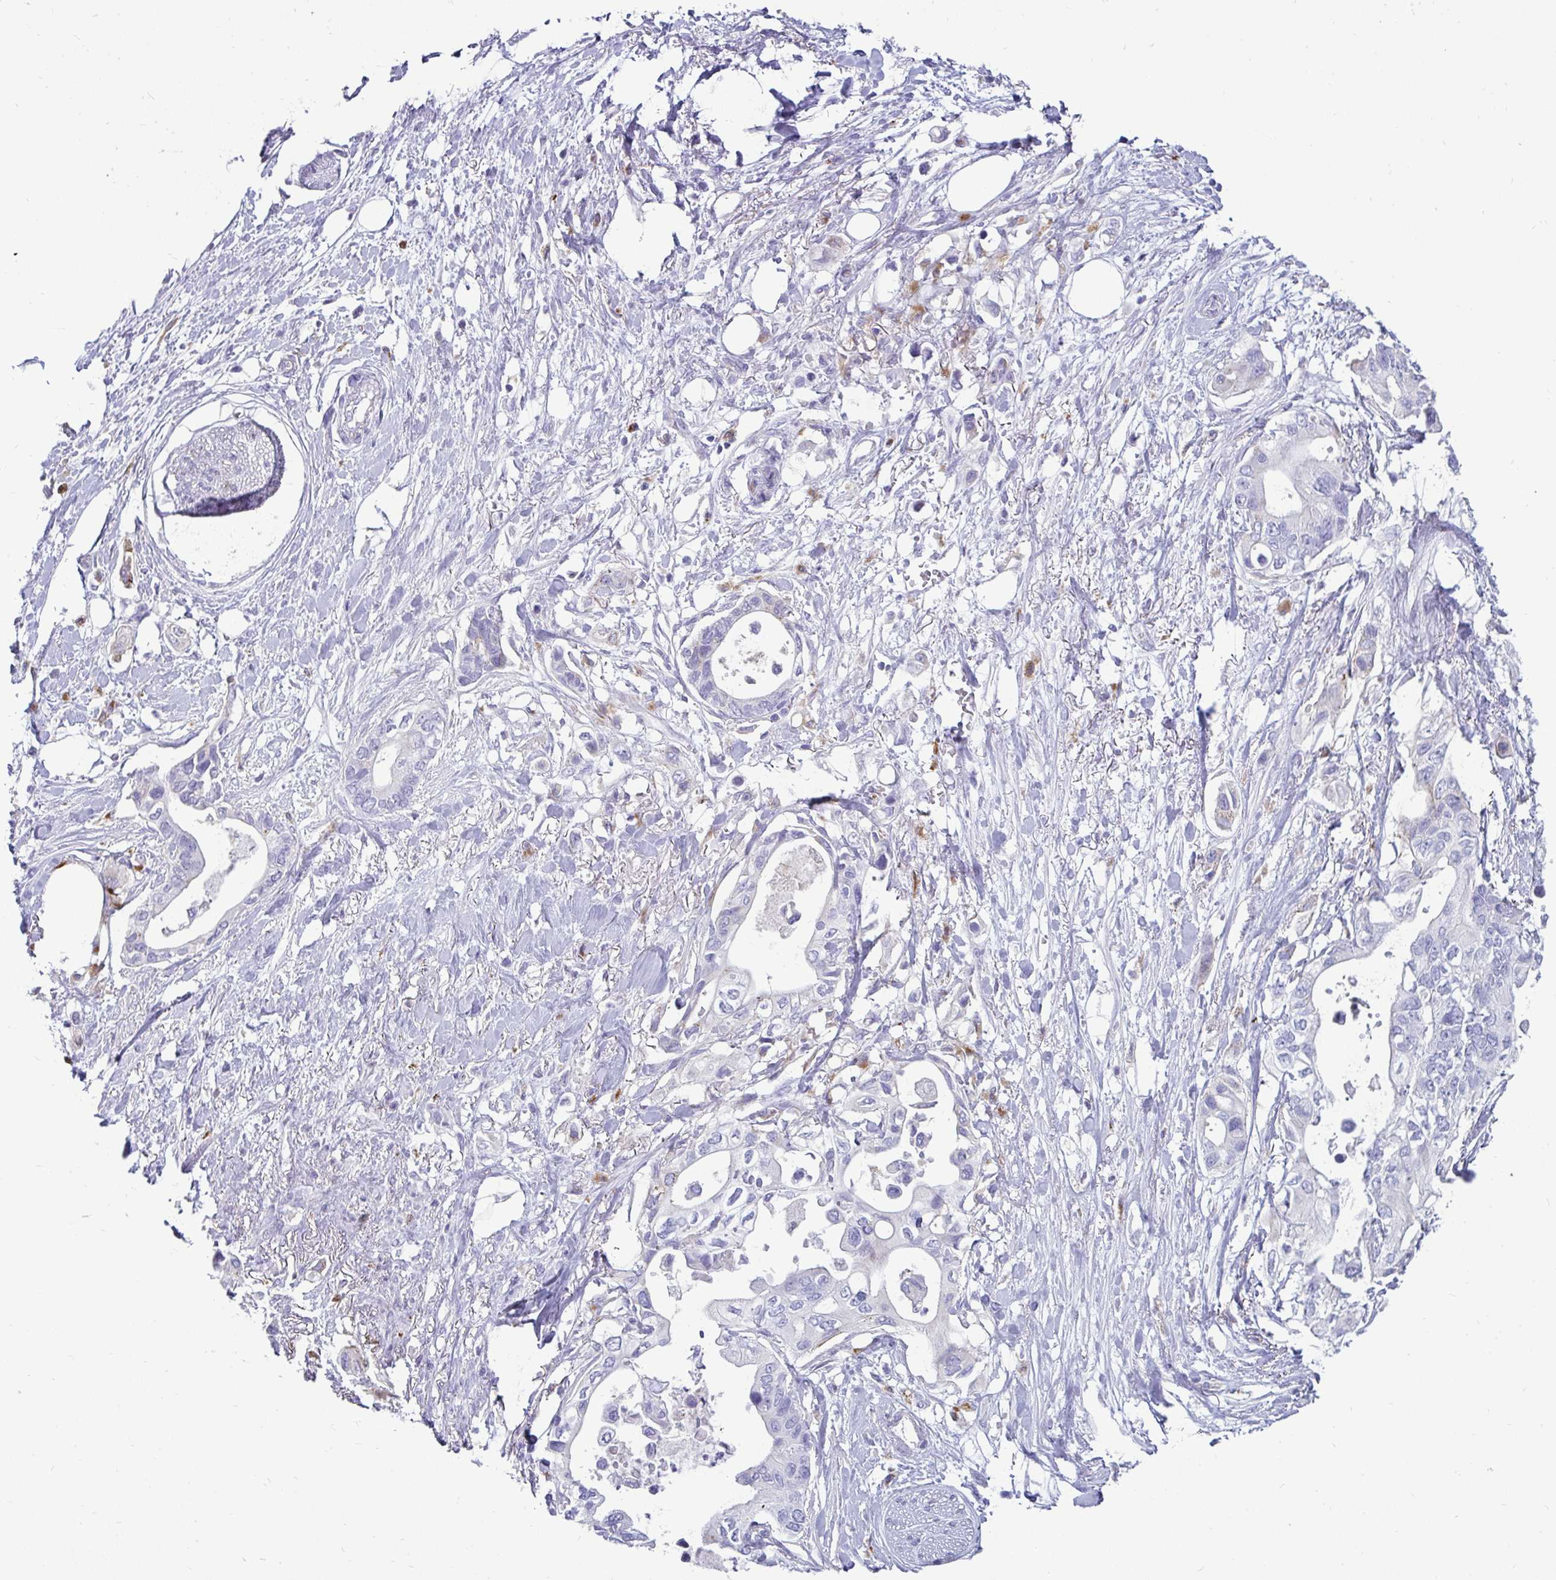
{"staining": {"intensity": "negative", "quantity": "none", "location": "none"}, "tissue": "pancreatic cancer", "cell_type": "Tumor cells", "image_type": "cancer", "snomed": [{"axis": "morphology", "description": "Adenocarcinoma, NOS"}, {"axis": "topography", "description": "Pancreas"}], "caption": "Immunohistochemistry micrograph of neoplastic tissue: human pancreatic adenocarcinoma stained with DAB (3,3'-diaminobenzidine) demonstrates no significant protein staining in tumor cells.", "gene": "CTSZ", "patient": {"sex": "female", "age": 63}}